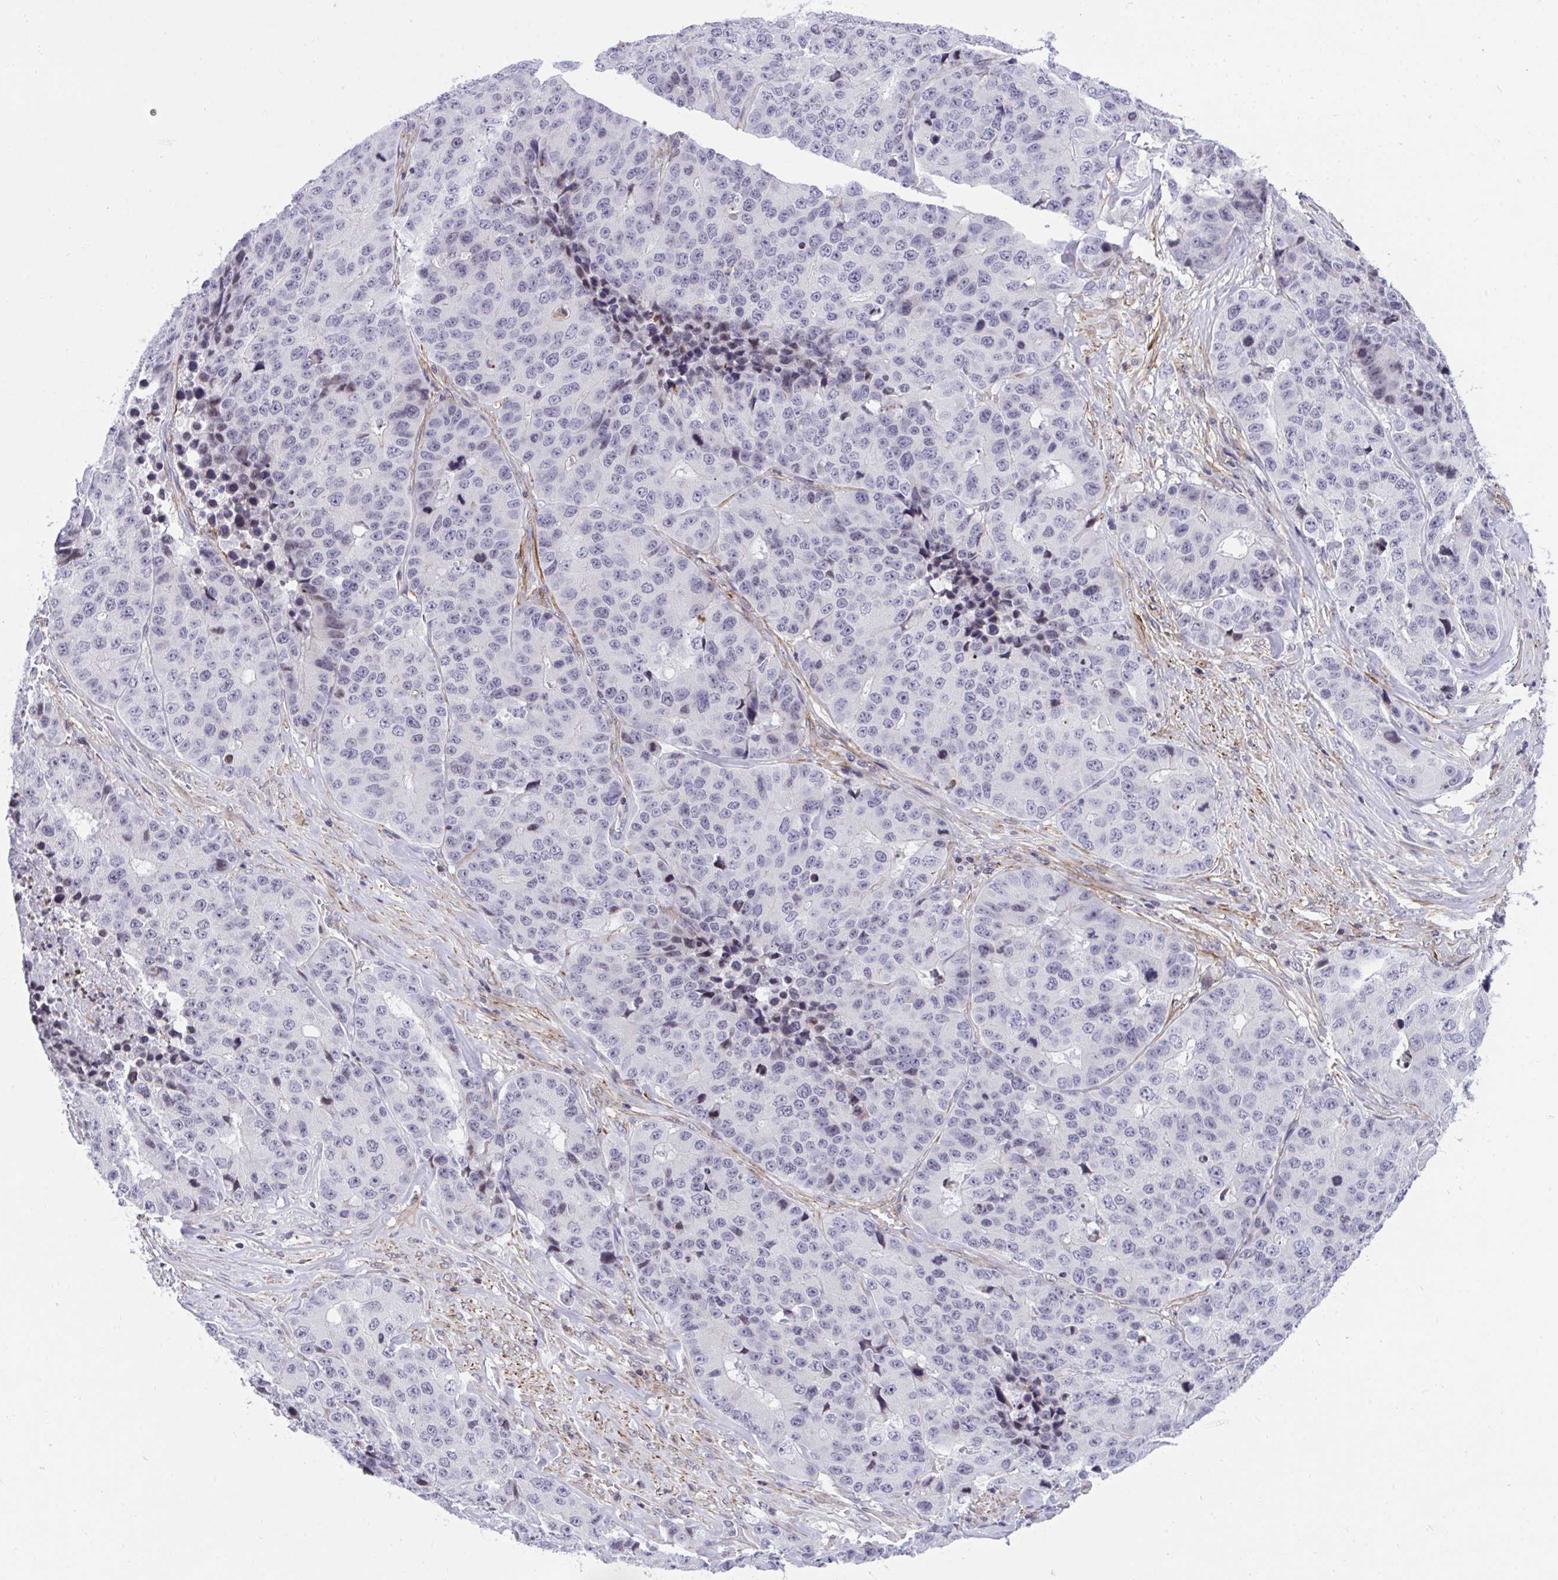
{"staining": {"intensity": "negative", "quantity": "none", "location": "none"}, "tissue": "stomach cancer", "cell_type": "Tumor cells", "image_type": "cancer", "snomed": [{"axis": "morphology", "description": "Adenocarcinoma, NOS"}, {"axis": "topography", "description": "Stomach"}], "caption": "Tumor cells show no significant protein staining in stomach cancer (adenocarcinoma).", "gene": "KCNN4", "patient": {"sex": "male", "age": 71}}